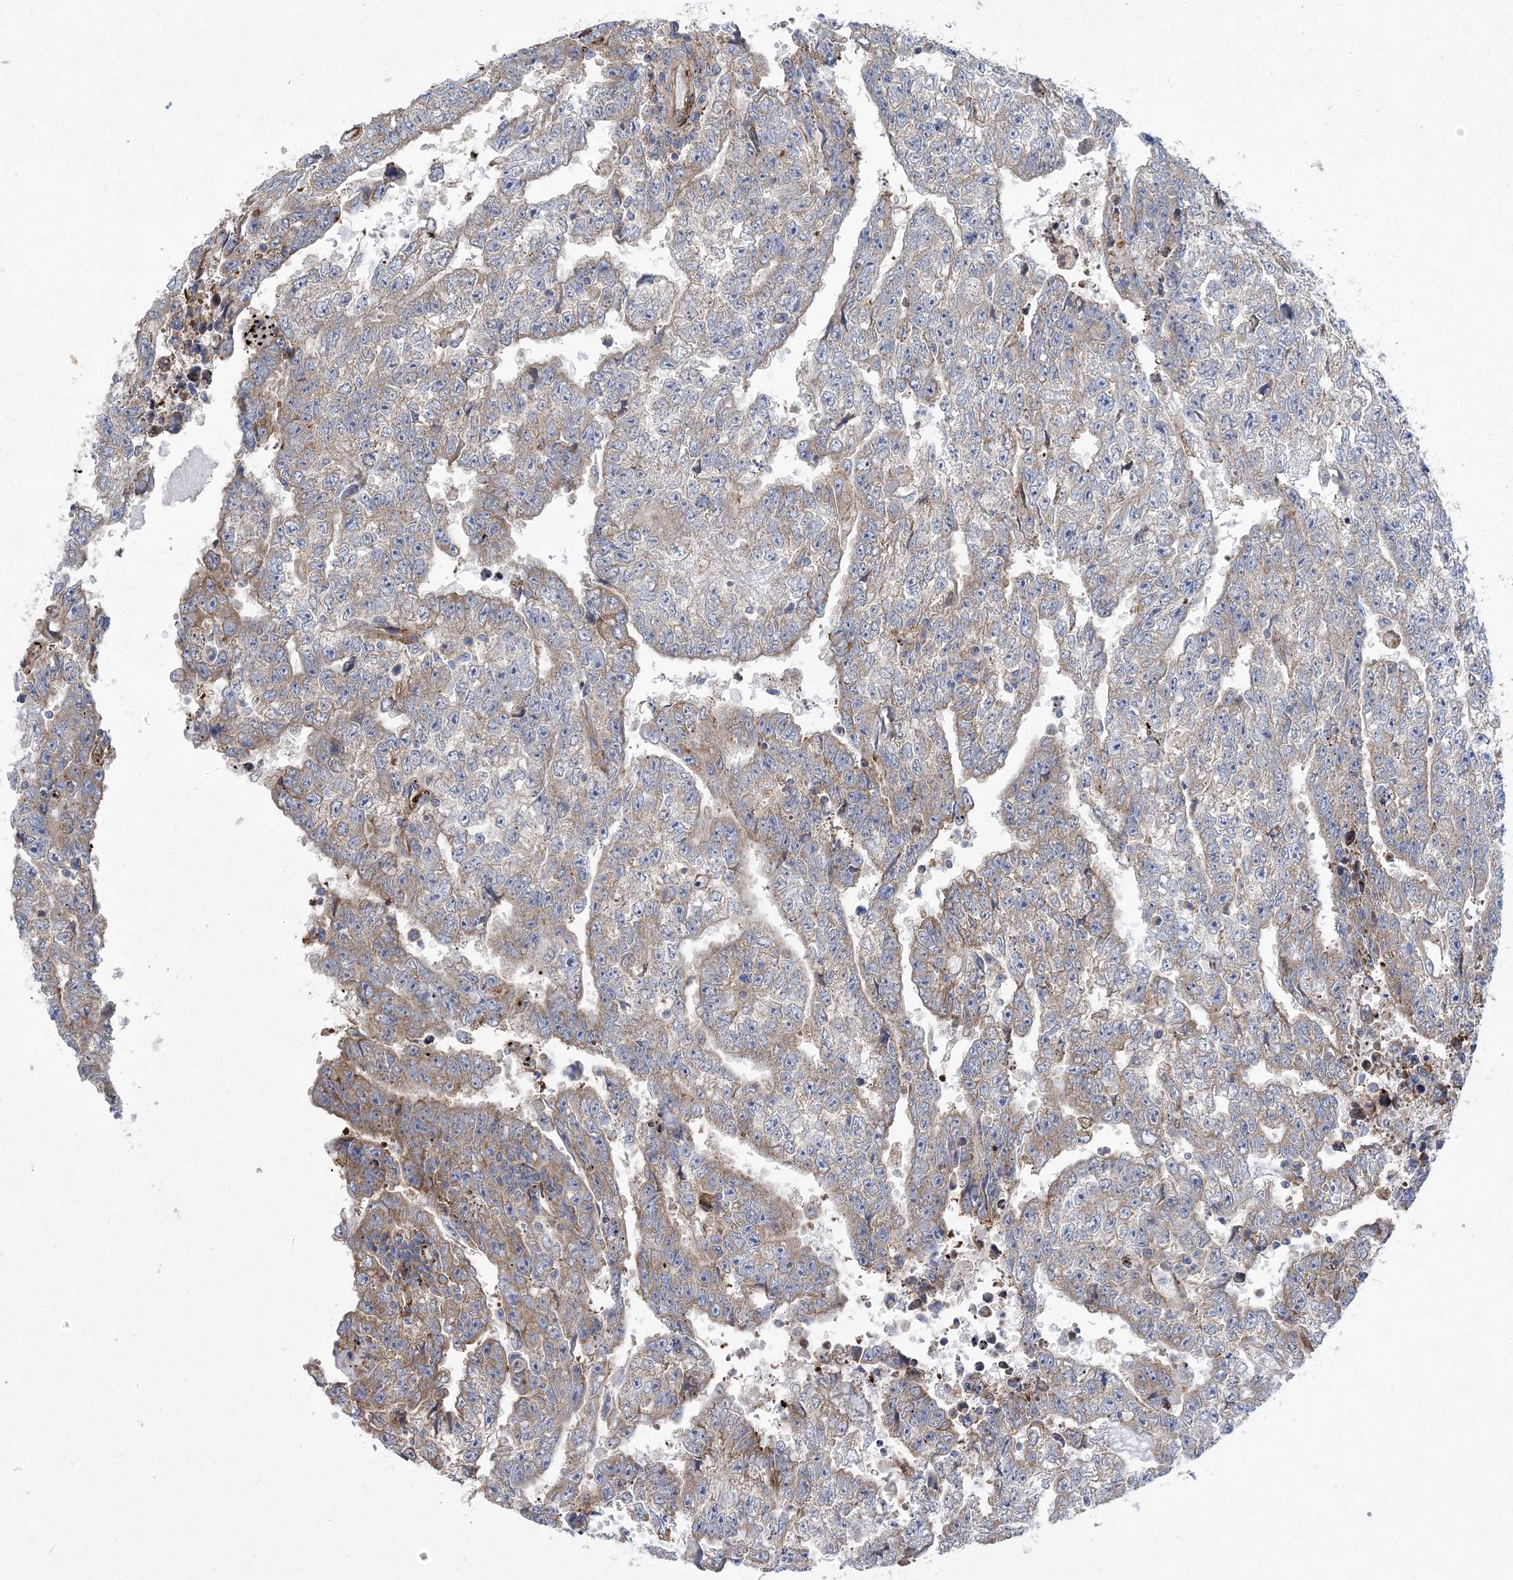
{"staining": {"intensity": "weak", "quantity": ">75%", "location": "cytoplasmic/membranous"}, "tissue": "testis cancer", "cell_type": "Tumor cells", "image_type": "cancer", "snomed": [{"axis": "morphology", "description": "Carcinoma, Embryonal, NOS"}, {"axis": "topography", "description": "Testis"}], "caption": "An immunohistochemistry (IHC) image of tumor tissue is shown. Protein staining in brown highlights weak cytoplasmic/membranous positivity in testis cancer within tumor cells.", "gene": "ARSJ", "patient": {"sex": "male", "age": 25}}